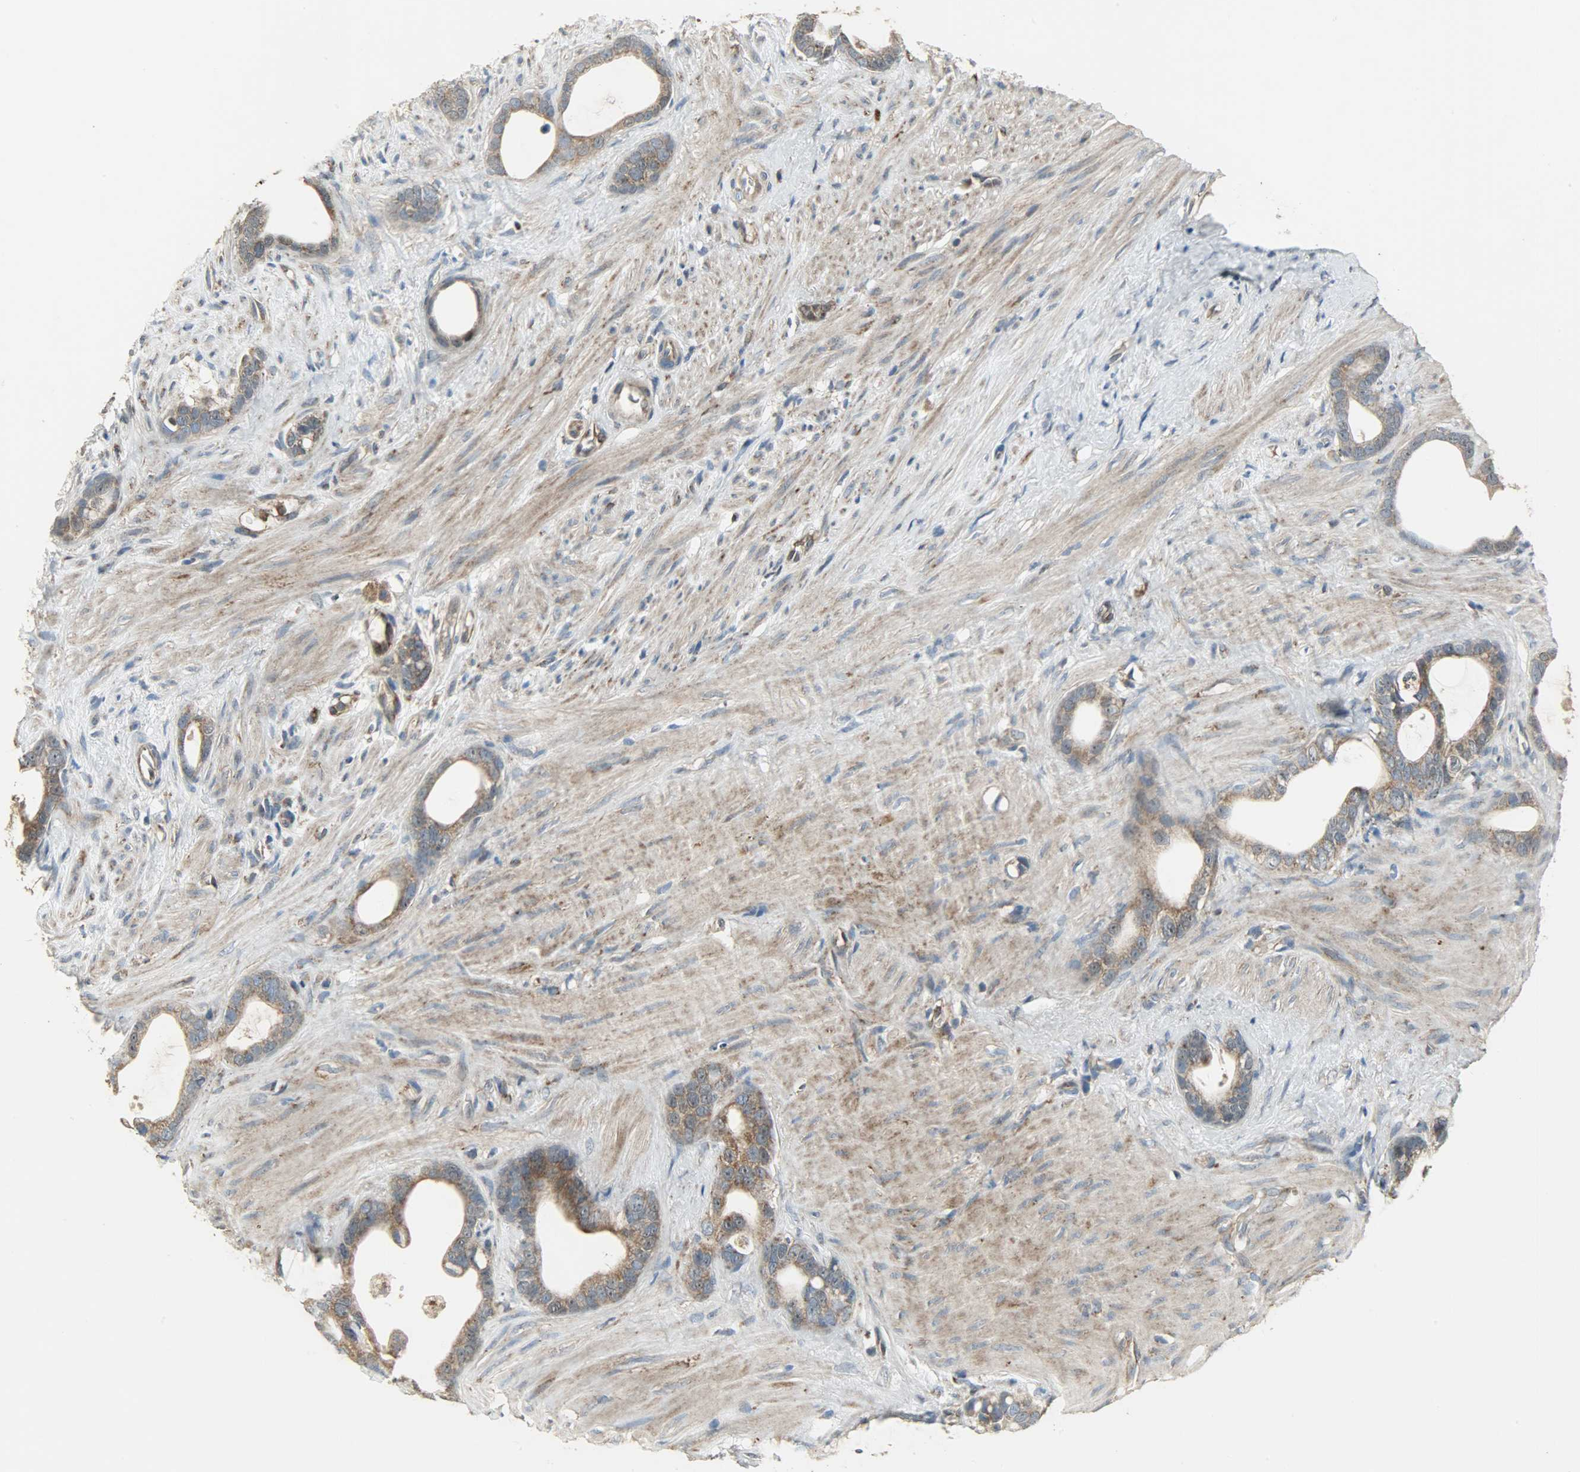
{"staining": {"intensity": "strong", "quantity": ">75%", "location": "cytoplasmic/membranous"}, "tissue": "stomach cancer", "cell_type": "Tumor cells", "image_type": "cancer", "snomed": [{"axis": "morphology", "description": "Adenocarcinoma, NOS"}, {"axis": "topography", "description": "Stomach"}], "caption": "Immunohistochemical staining of human stomach cancer displays high levels of strong cytoplasmic/membranous staining in about >75% of tumor cells. Immunohistochemistry (ihc) stains the protein of interest in brown and the nuclei are stained blue.", "gene": "AMT", "patient": {"sex": "female", "age": 75}}